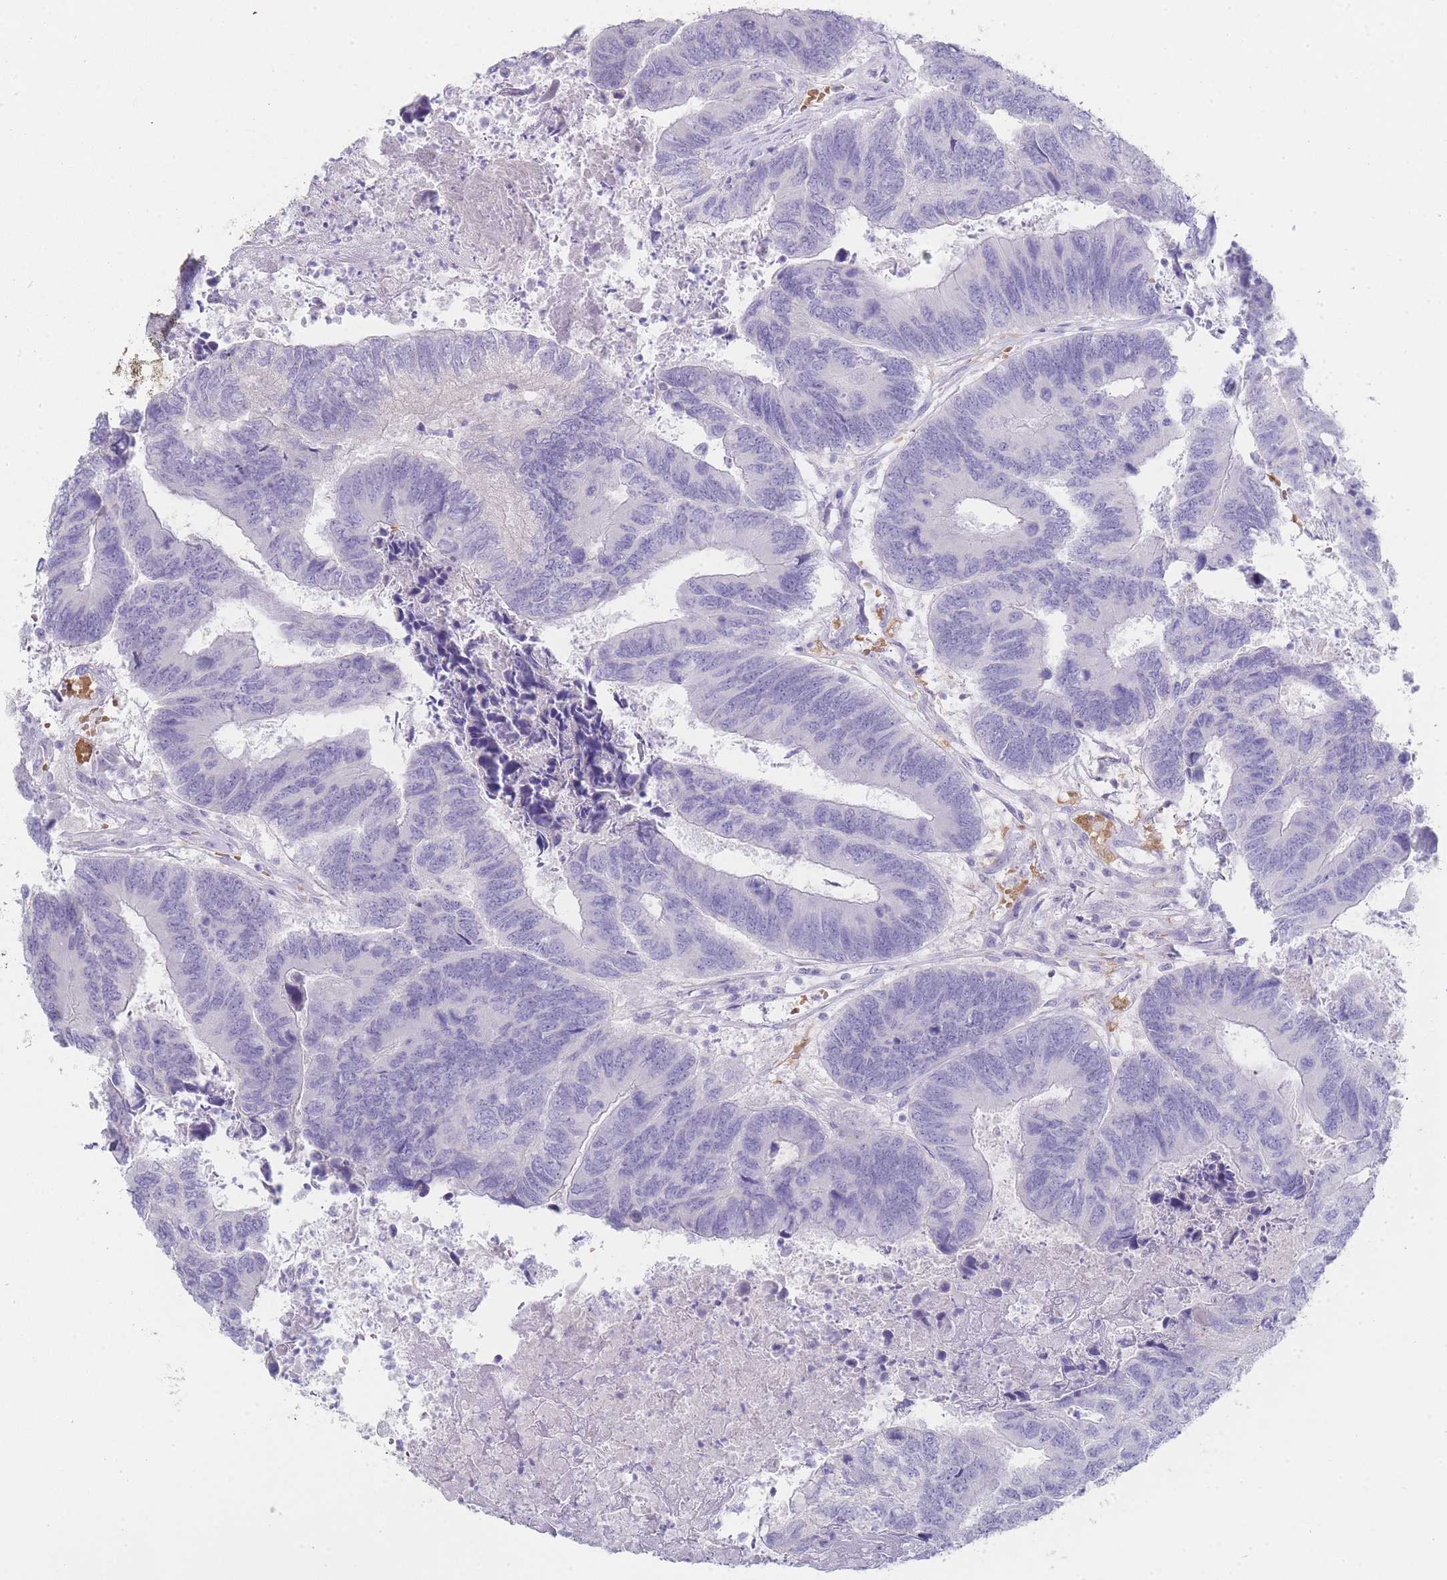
{"staining": {"intensity": "negative", "quantity": "none", "location": "none"}, "tissue": "colorectal cancer", "cell_type": "Tumor cells", "image_type": "cancer", "snomed": [{"axis": "morphology", "description": "Adenocarcinoma, NOS"}, {"axis": "topography", "description": "Colon"}], "caption": "This is an IHC histopathology image of human colorectal cancer (adenocarcinoma). There is no staining in tumor cells.", "gene": "HBG2", "patient": {"sex": "female", "age": 67}}